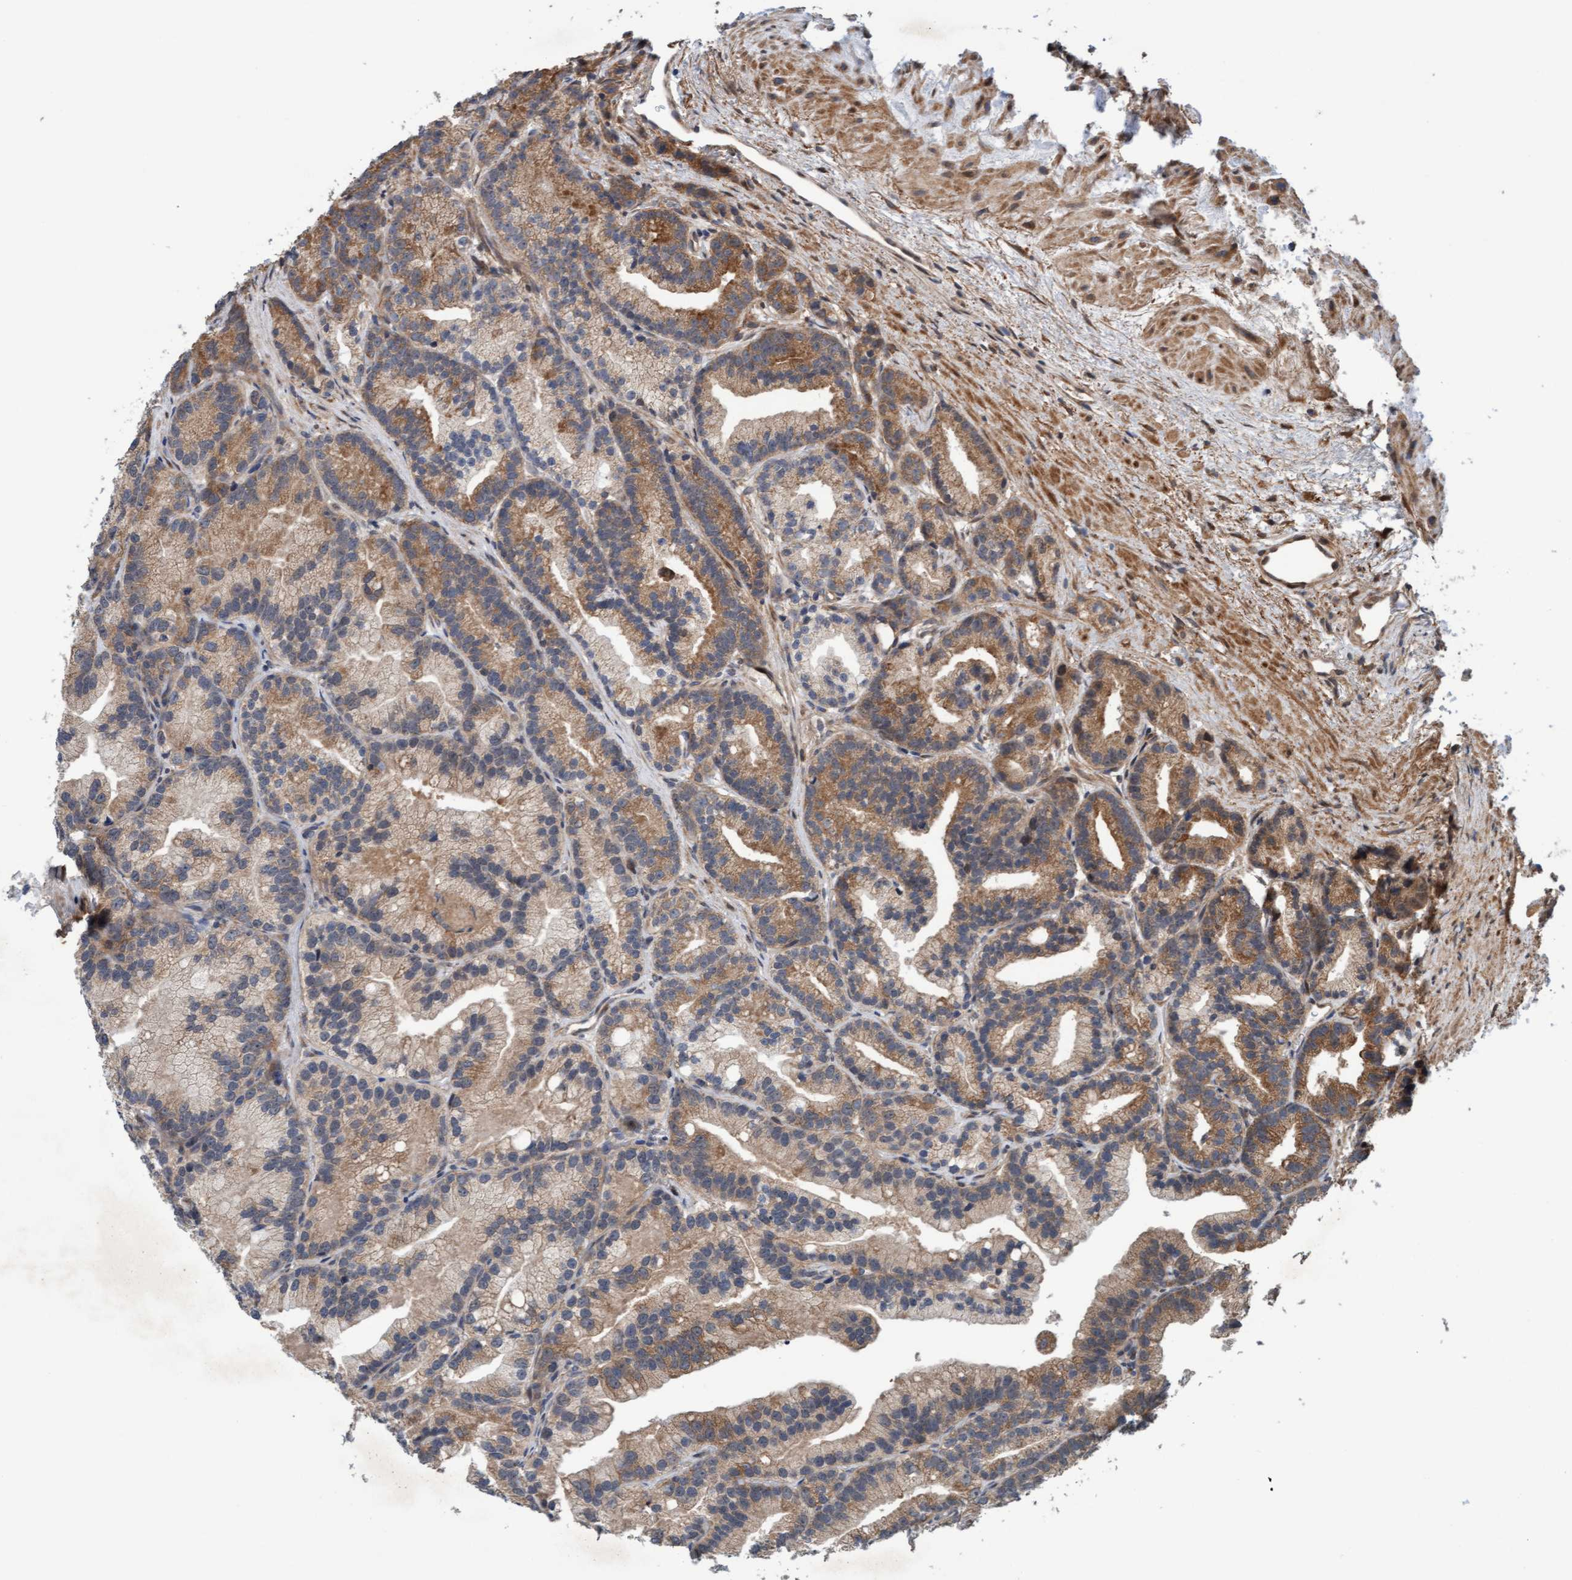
{"staining": {"intensity": "moderate", "quantity": ">75%", "location": "cytoplasmic/membranous"}, "tissue": "prostate cancer", "cell_type": "Tumor cells", "image_type": "cancer", "snomed": [{"axis": "morphology", "description": "Adenocarcinoma, Low grade"}, {"axis": "topography", "description": "Prostate"}], "caption": "Tumor cells exhibit medium levels of moderate cytoplasmic/membranous expression in about >75% of cells in human adenocarcinoma (low-grade) (prostate). The protein is stained brown, and the nuclei are stained in blue (DAB IHC with brightfield microscopy, high magnification).", "gene": "MLXIP", "patient": {"sex": "male", "age": 89}}